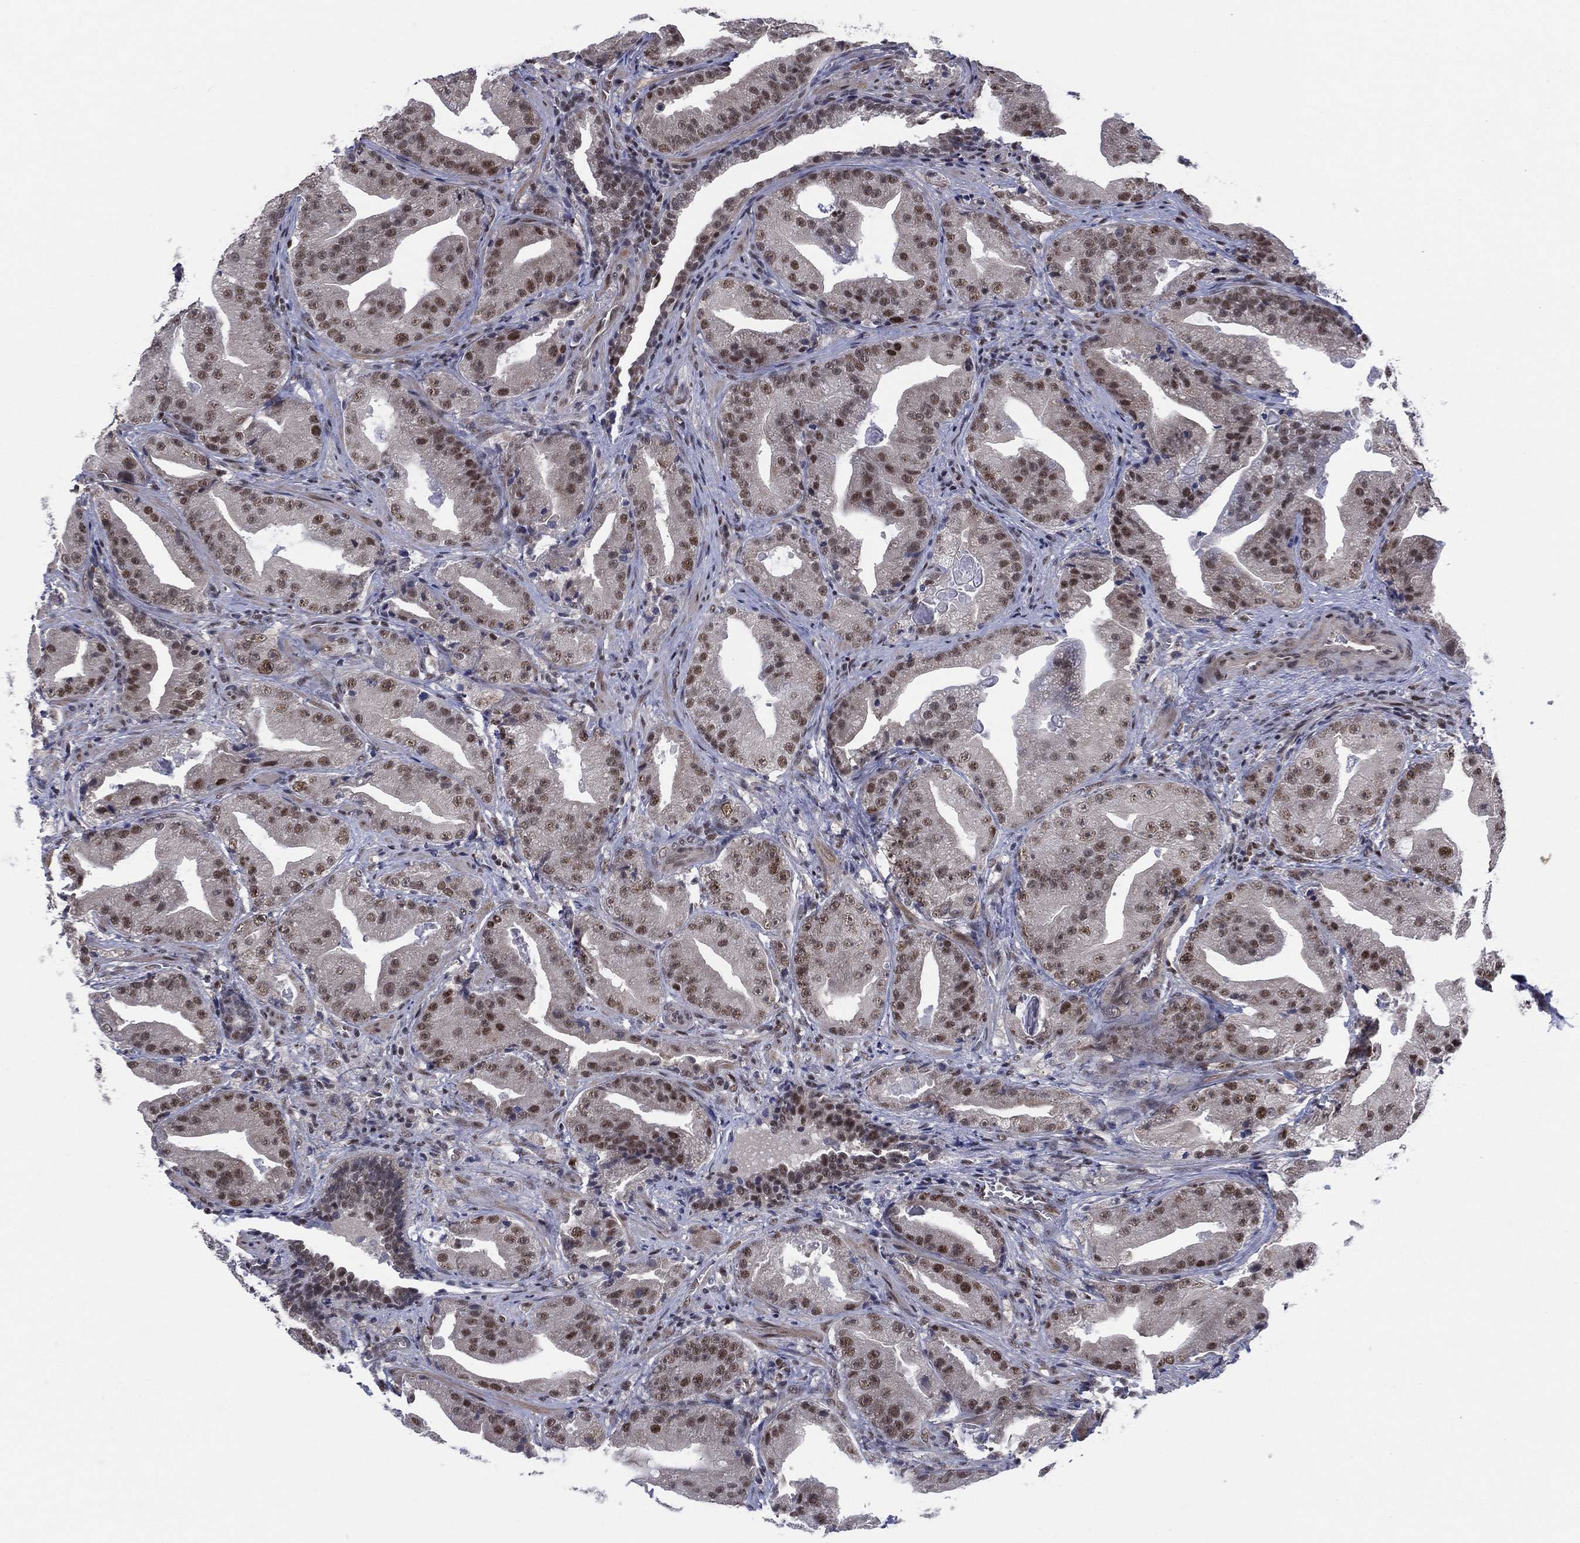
{"staining": {"intensity": "moderate", "quantity": "25%-75%", "location": "nuclear"}, "tissue": "prostate cancer", "cell_type": "Tumor cells", "image_type": "cancer", "snomed": [{"axis": "morphology", "description": "Adenocarcinoma, Low grade"}, {"axis": "topography", "description": "Prostate"}], "caption": "A micrograph of human prostate cancer (adenocarcinoma (low-grade)) stained for a protein displays moderate nuclear brown staining in tumor cells.", "gene": "DGCR8", "patient": {"sex": "male", "age": 62}}